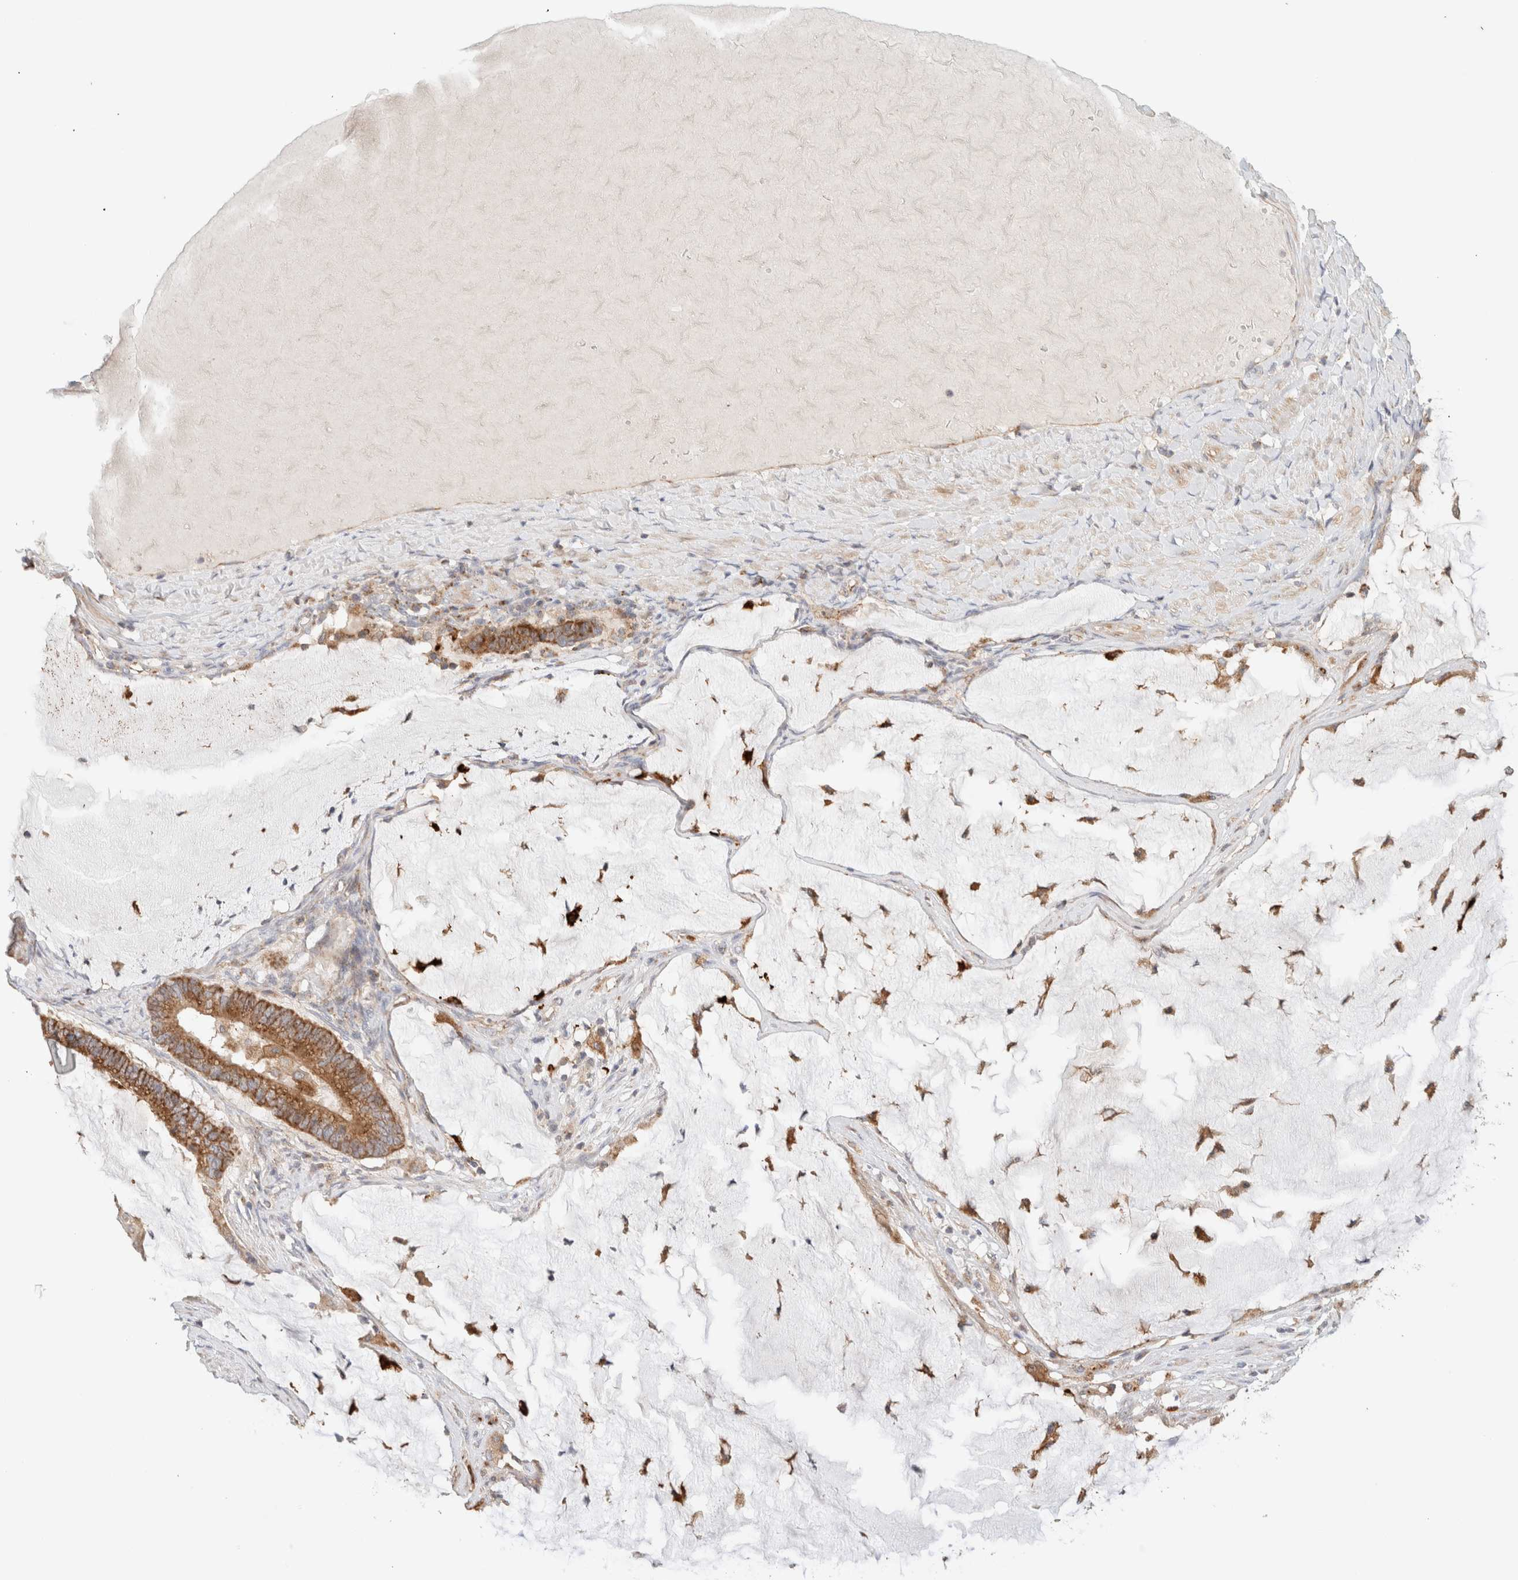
{"staining": {"intensity": "moderate", "quantity": ">75%", "location": "cytoplasmic/membranous"}, "tissue": "ovarian cancer", "cell_type": "Tumor cells", "image_type": "cancer", "snomed": [{"axis": "morphology", "description": "Cystadenocarcinoma, mucinous, NOS"}, {"axis": "topography", "description": "Ovary"}], "caption": "Immunohistochemical staining of human ovarian cancer (mucinous cystadenocarcinoma) displays medium levels of moderate cytoplasmic/membranous staining in approximately >75% of tumor cells.", "gene": "MRM3", "patient": {"sex": "female", "age": 61}}